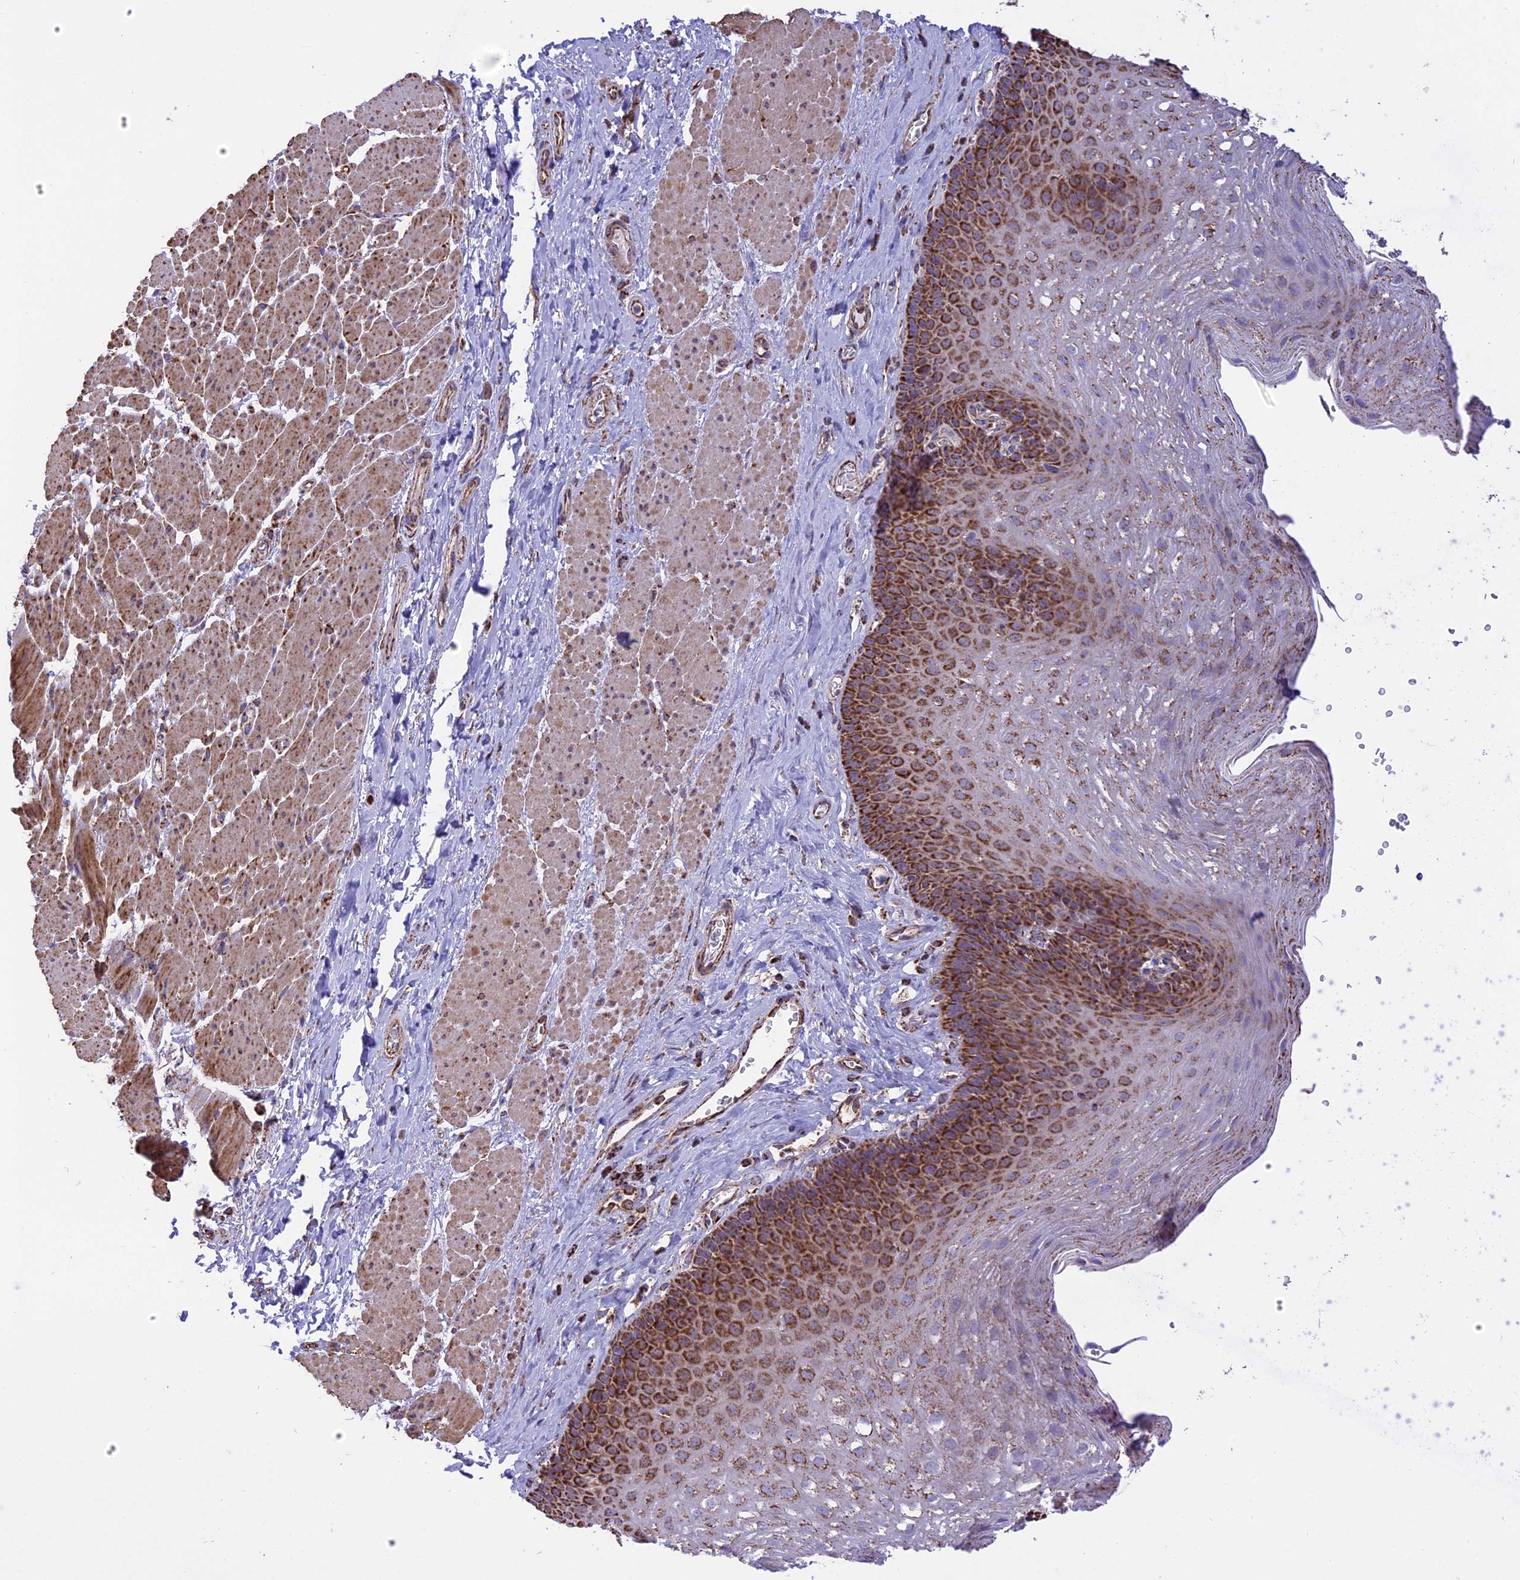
{"staining": {"intensity": "strong", "quantity": ">75%", "location": "cytoplasmic/membranous"}, "tissue": "esophagus", "cell_type": "Squamous epithelial cells", "image_type": "normal", "snomed": [{"axis": "morphology", "description": "Normal tissue, NOS"}, {"axis": "topography", "description": "Esophagus"}], "caption": "Immunohistochemical staining of normal human esophagus displays >75% levels of strong cytoplasmic/membranous protein expression in about >75% of squamous epithelial cells.", "gene": "TTC4", "patient": {"sex": "female", "age": 66}}